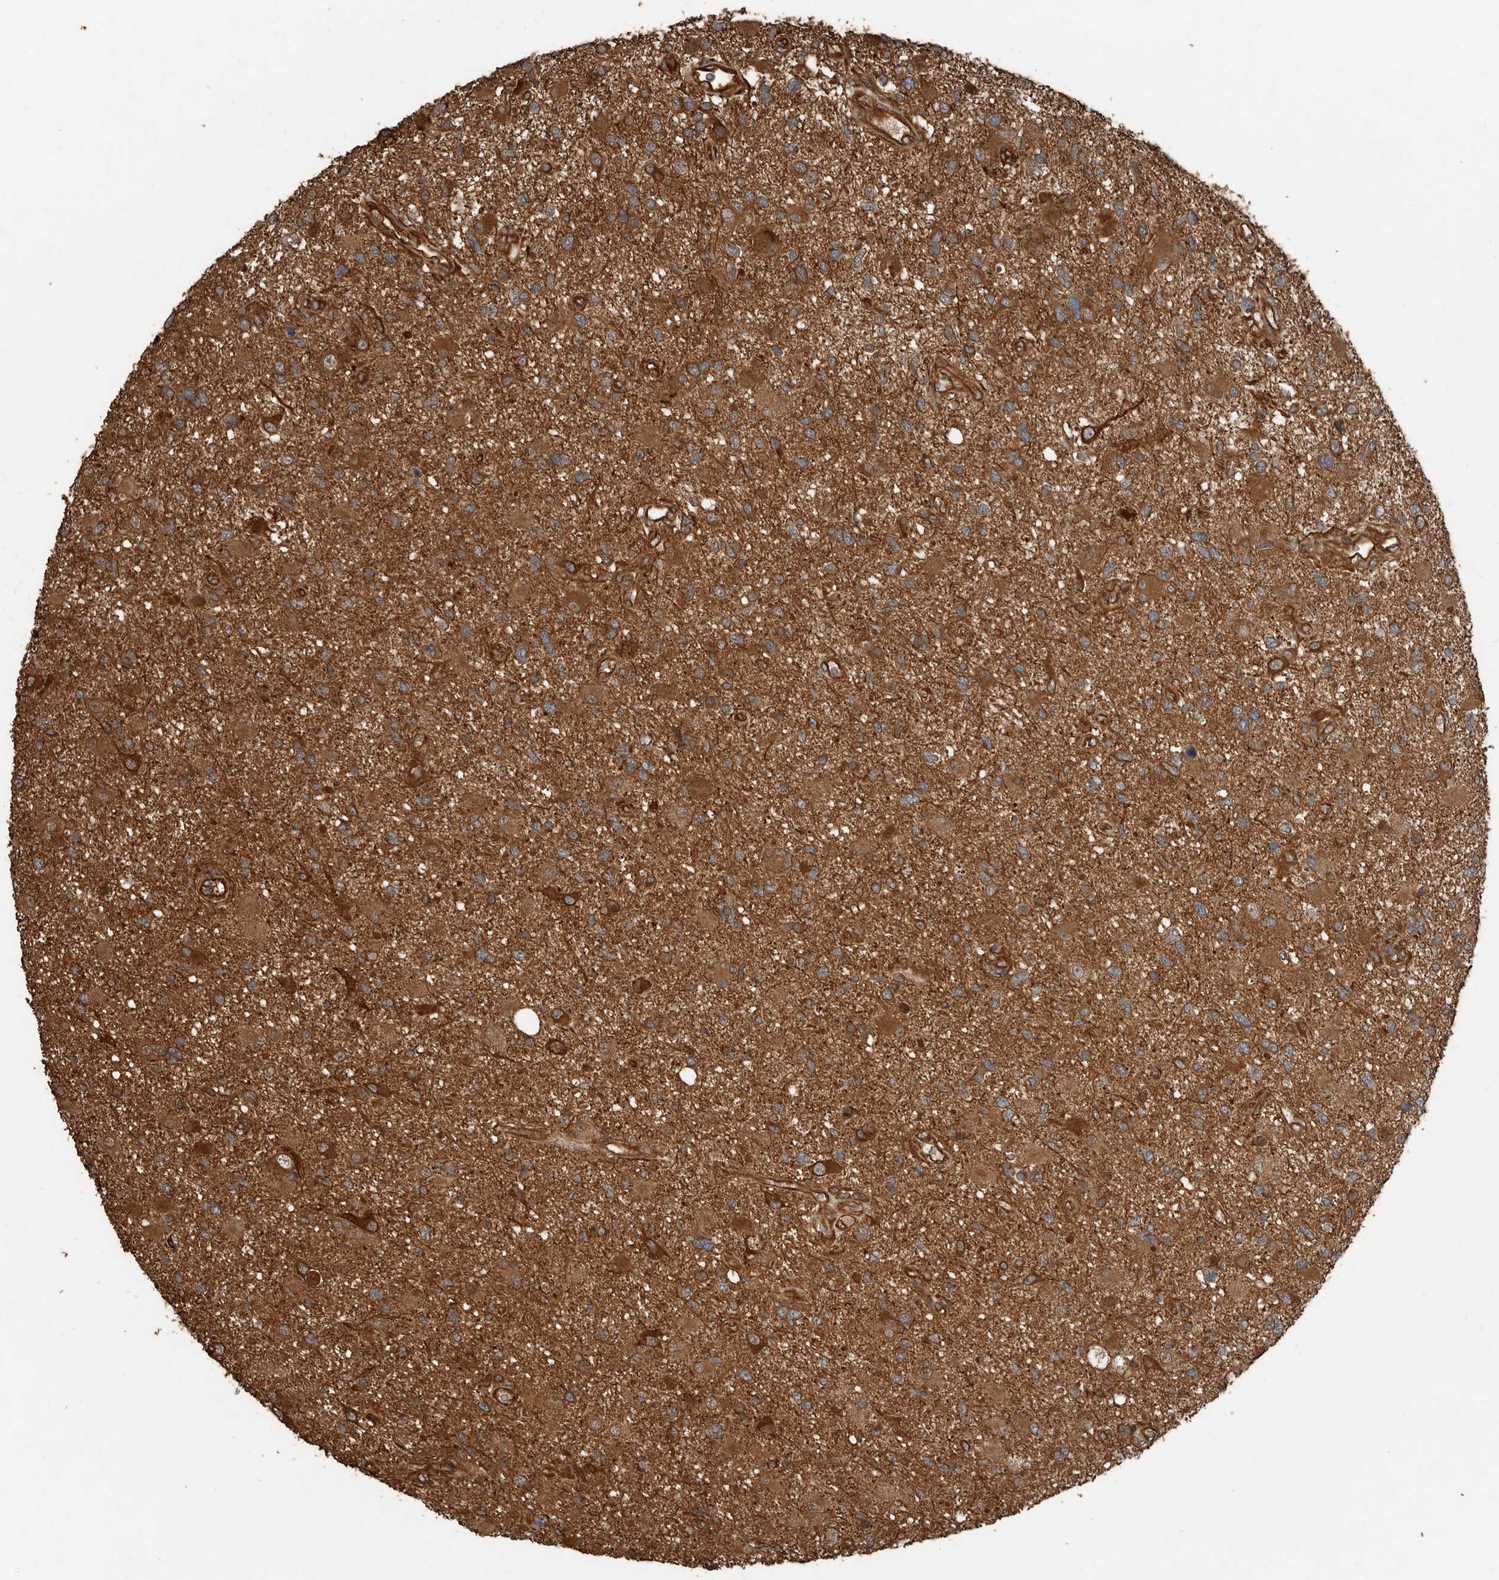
{"staining": {"intensity": "strong", "quantity": ">75%", "location": "cytoplasmic/membranous"}, "tissue": "glioma", "cell_type": "Tumor cells", "image_type": "cancer", "snomed": [{"axis": "morphology", "description": "Glioma, malignant, High grade"}, {"axis": "topography", "description": "Brain"}], "caption": "About >75% of tumor cells in glioma exhibit strong cytoplasmic/membranous protein expression as visualized by brown immunohistochemical staining.", "gene": "YOD1", "patient": {"sex": "male", "age": 33}}